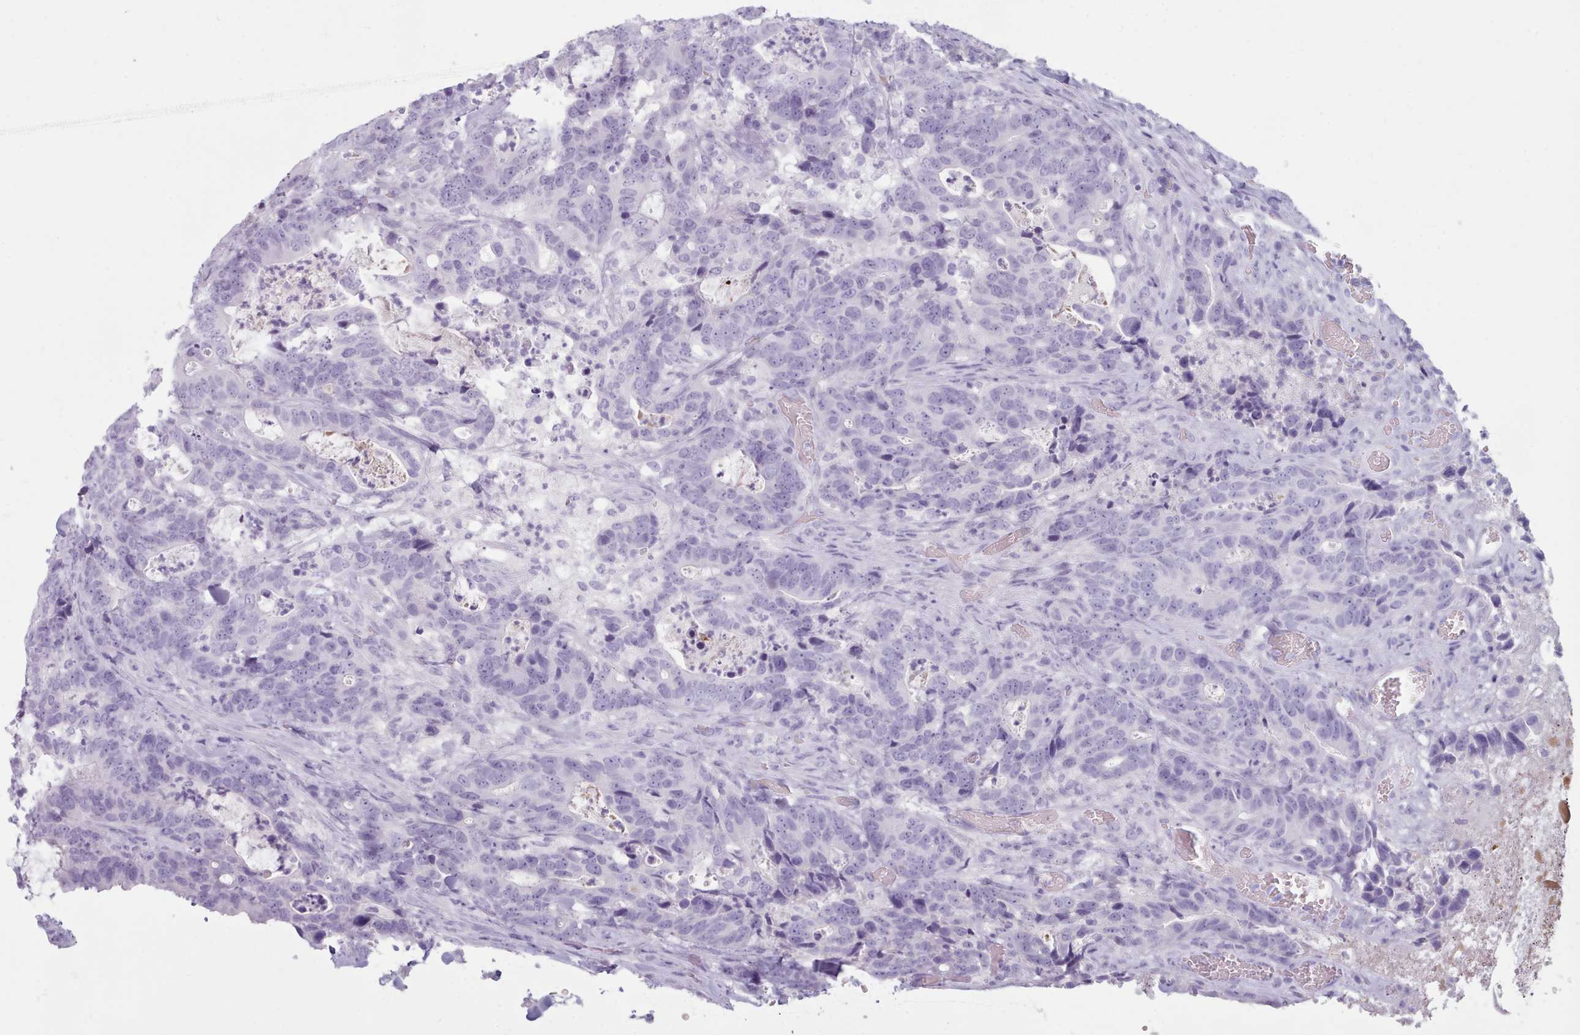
{"staining": {"intensity": "negative", "quantity": "none", "location": "none"}, "tissue": "colorectal cancer", "cell_type": "Tumor cells", "image_type": "cancer", "snomed": [{"axis": "morphology", "description": "Adenocarcinoma, NOS"}, {"axis": "topography", "description": "Colon"}], "caption": "Immunohistochemistry (IHC) image of neoplastic tissue: human colorectal cancer (adenocarcinoma) stained with DAB (3,3'-diaminobenzidine) reveals no significant protein staining in tumor cells.", "gene": "ZNF43", "patient": {"sex": "female", "age": 82}}